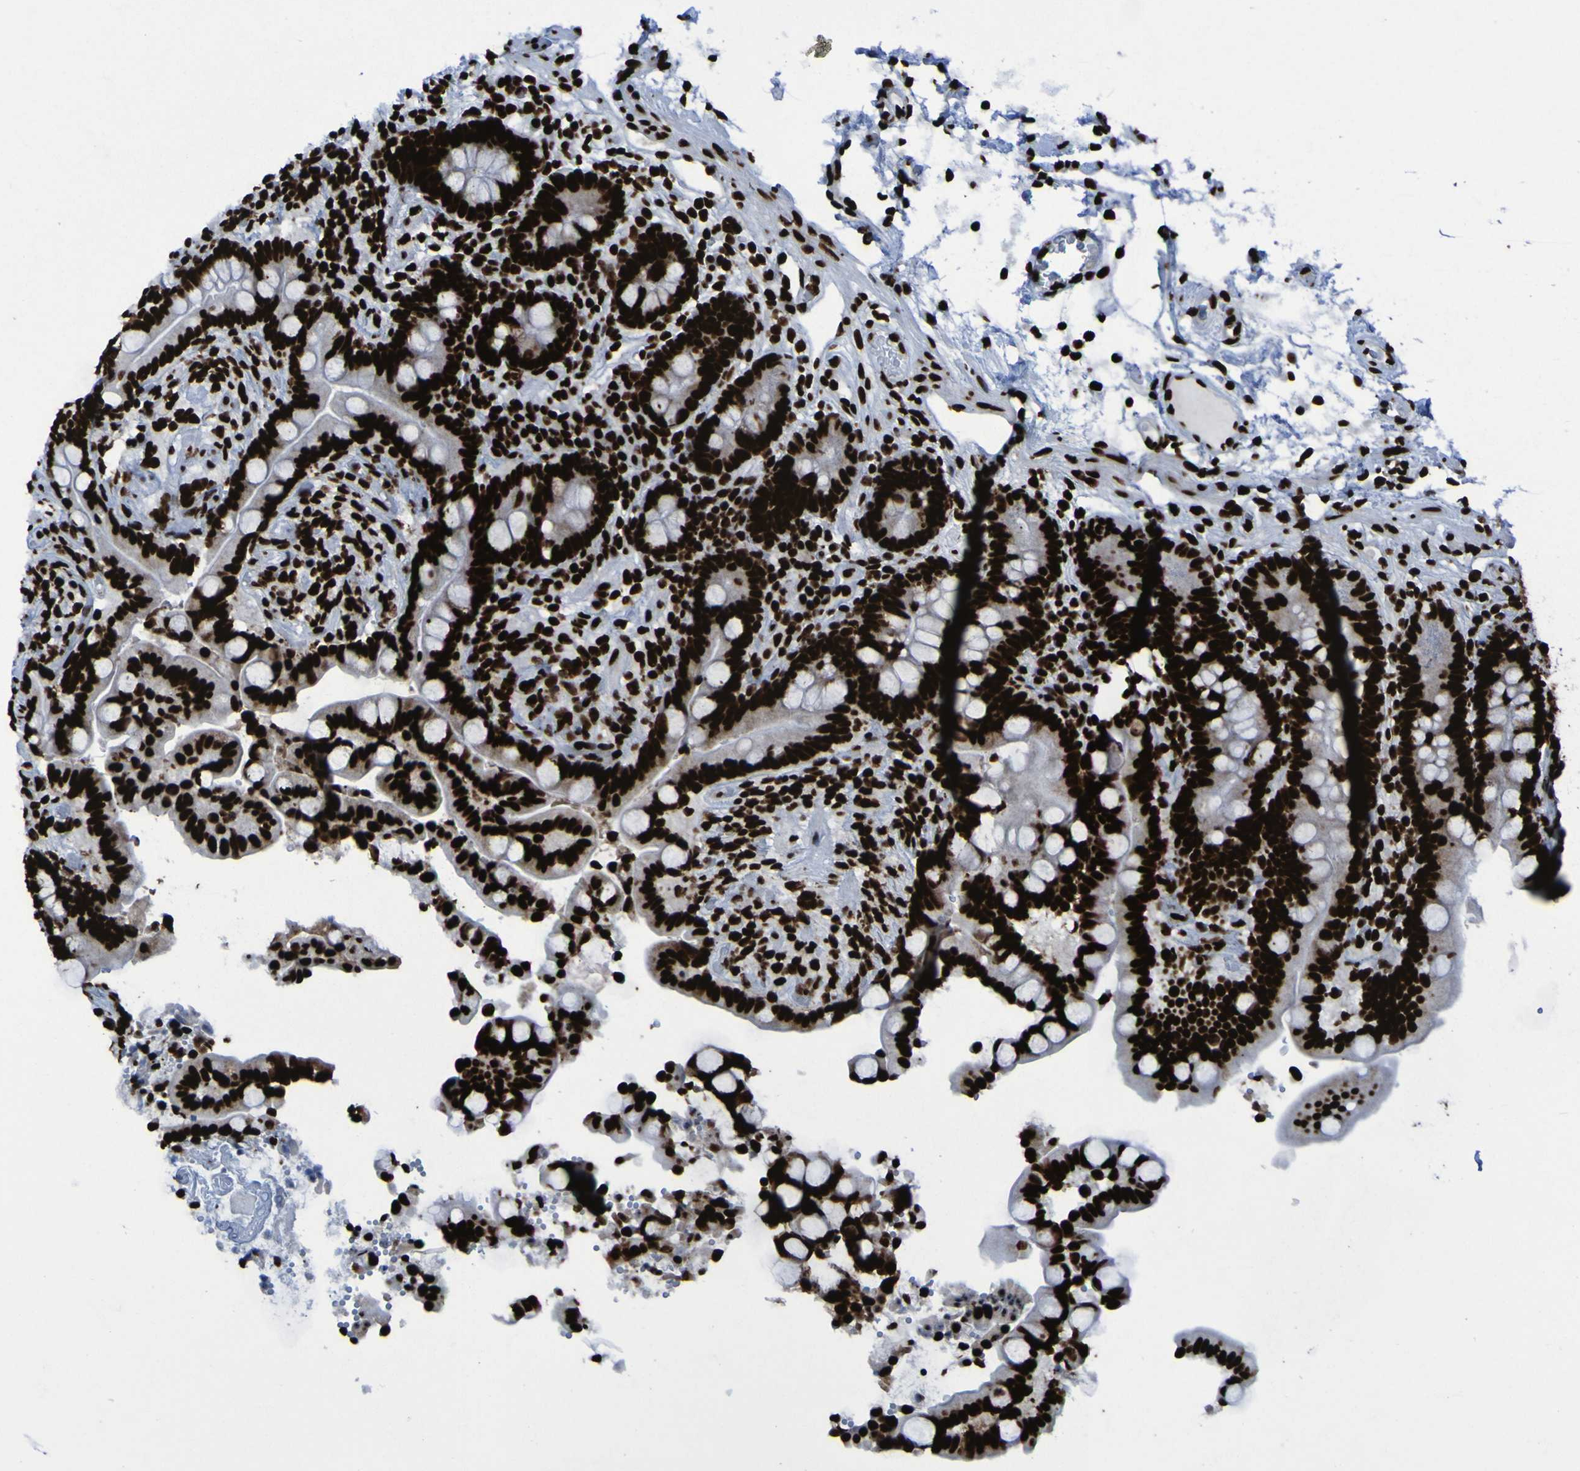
{"staining": {"intensity": "strong", "quantity": ">75%", "location": "nuclear"}, "tissue": "colon", "cell_type": "Endothelial cells", "image_type": "normal", "snomed": [{"axis": "morphology", "description": "Normal tissue, NOS"}, {"axis": "topography", "description": "Colon"}], "caption": "Immunohistochemistry image of normal colon stained for a protein (brown), which displays high levels of strong nuclear positivity in about >75% of endothelial cells.", "gene": "NPM1", "patient": {"sex": "male", "age": 73}}